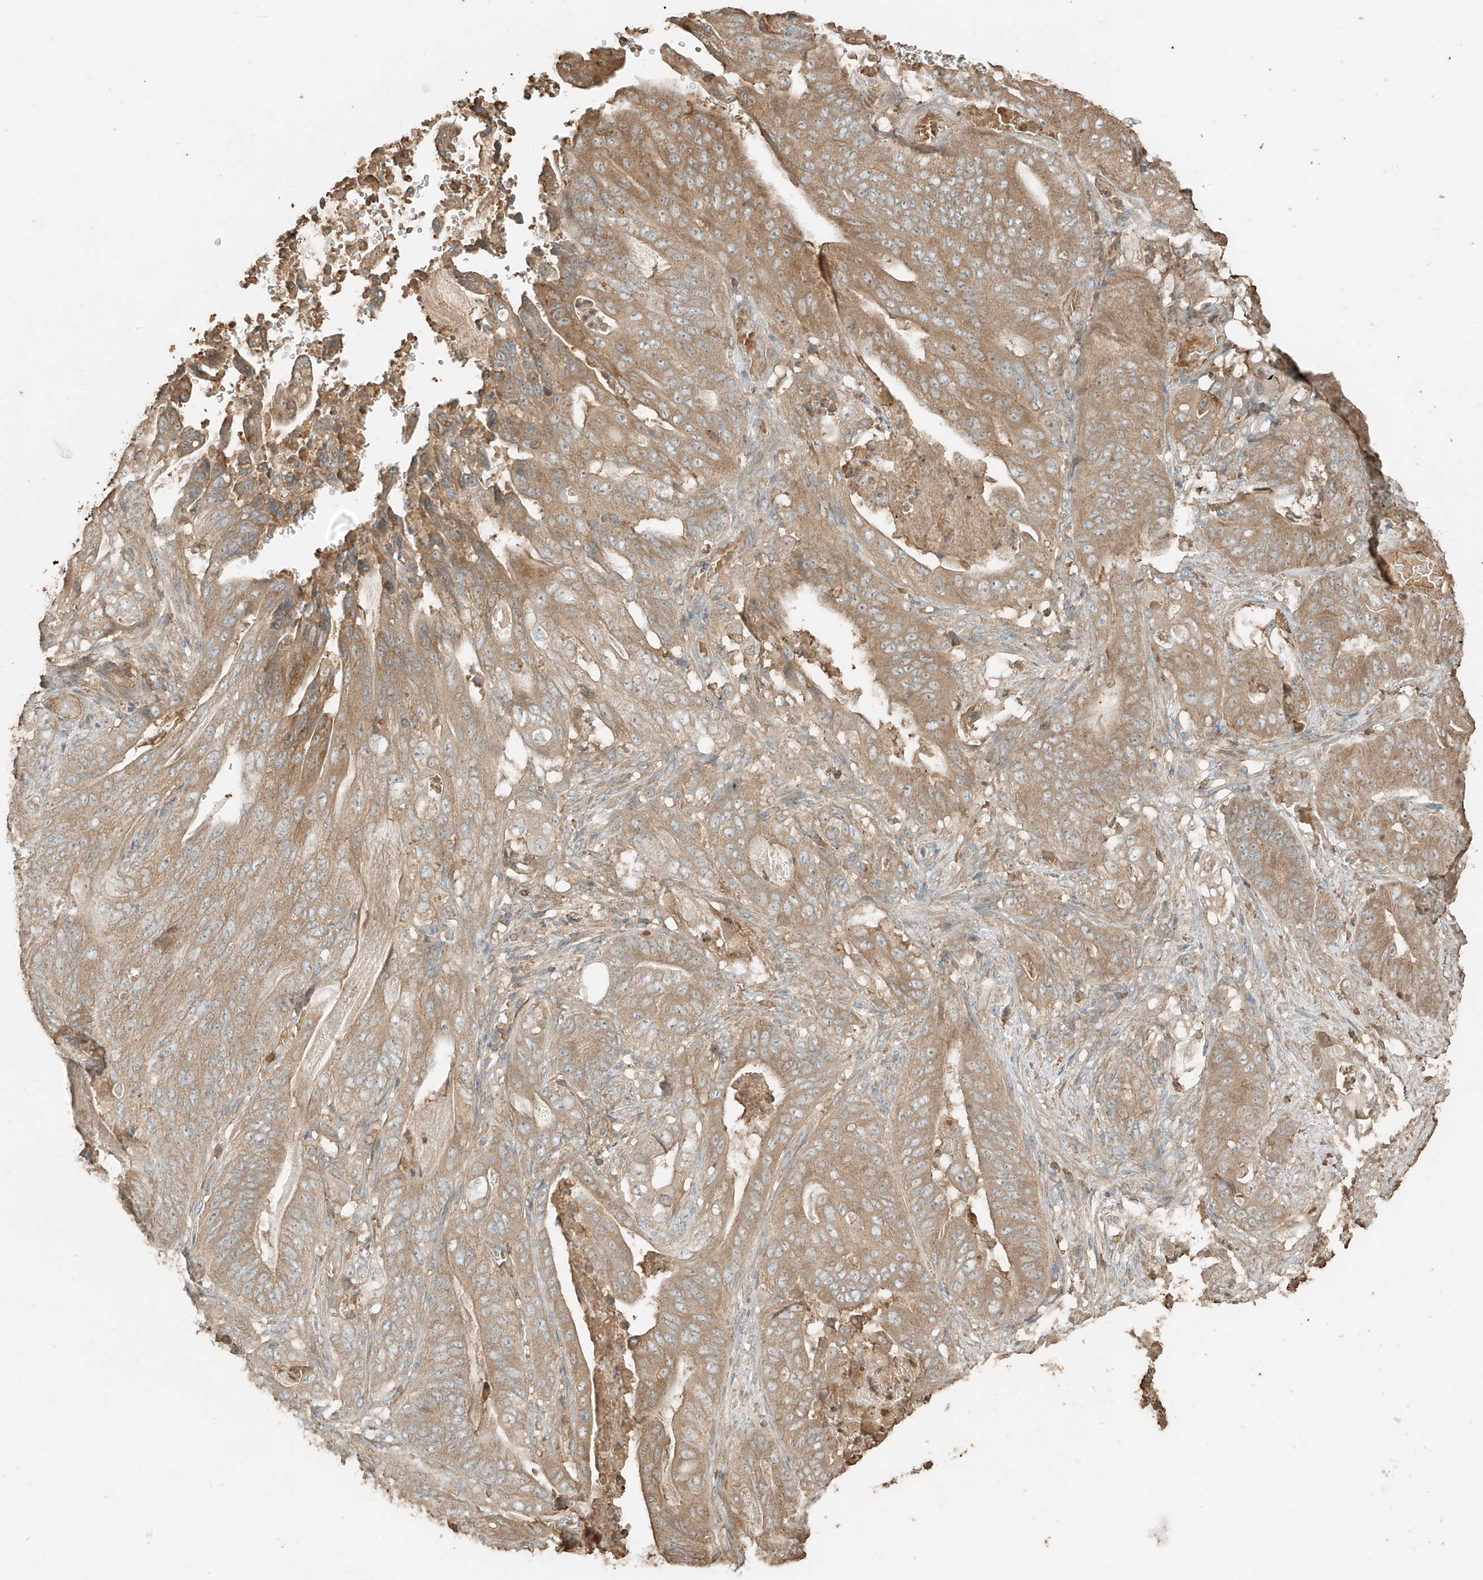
{"staining": {"intensity": "moderate", "quantity": ">75%", "location": "cytoplasmic/membranous"}, "tissue": "stomach cancer", "cell_type": "Tumor cells", "image_type": "cancer", "snomed": [{"axis": "morphology", "description": "Adenocarcinoma, NOS"}, {"axis": "topography", "description": "Stomach"}], "caption": "Moderate cytoplasmic/membranous protein positivity is present in about >75% of tumor cells in stomach adenocarcinoma.", "gene": "RFTN2", "patient": {"sex": "female", "age": 73}}